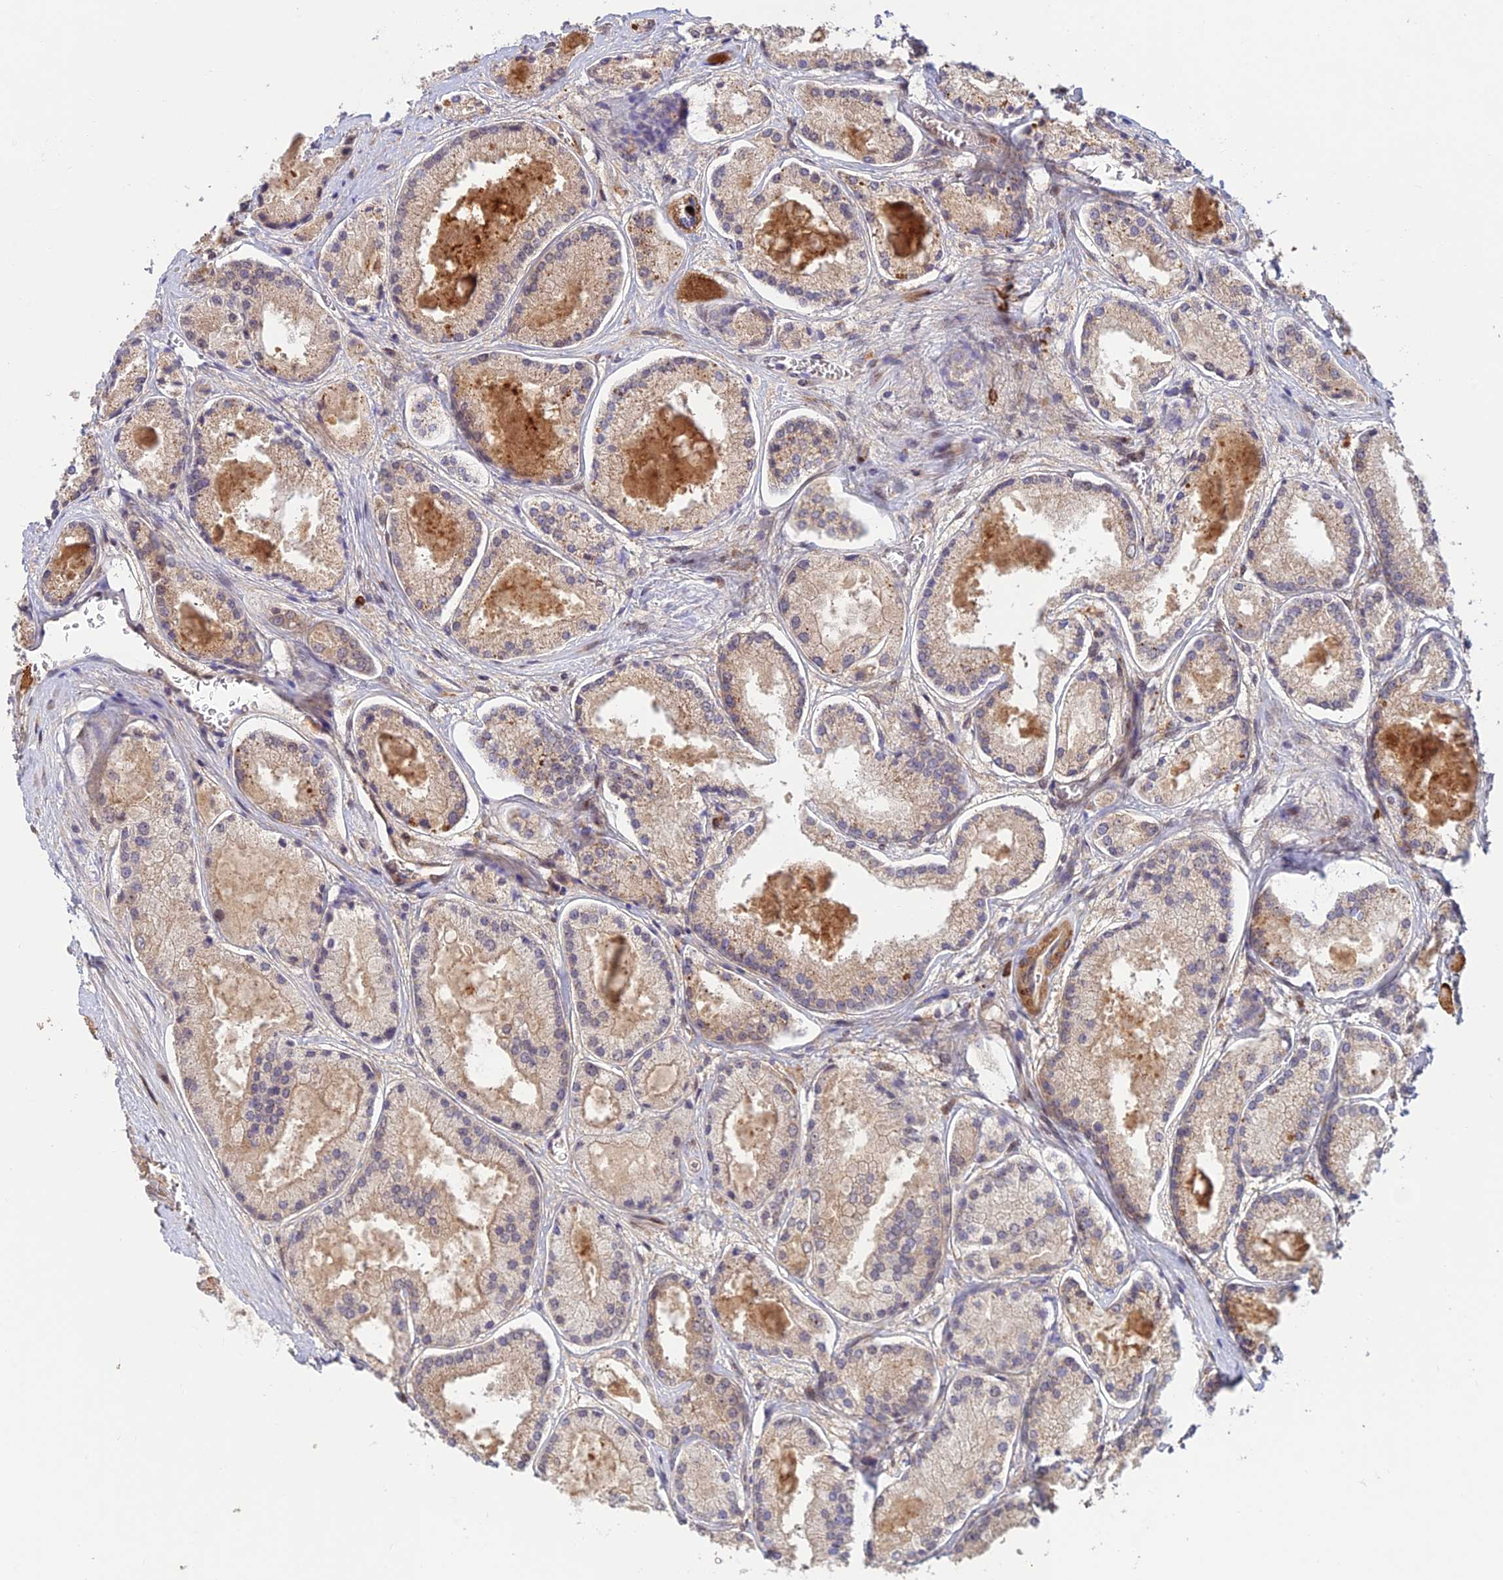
{"staining": {"intensity": "weak", "quantity": "25%-75%", "location": "cytoplasmic/membranous"}, "tissue": "prostate cancer", "cell_type": "Tumor cells", "image_type": "cancer", "snomed": [{"axis": "morphology", "description": "Adenocarcinoma, High grade"}, {"axis": "topography", "description": "Prostate"}], "caption": "About 25%-75% of tumor cells in prostate high-grade adenocarcinoma show weak cytoplasmic/membranous protein staining as visualized by brown immunohistochemical staining.", "gene": "ZNF565", "patient": {"sex": "male", "age": 67}}